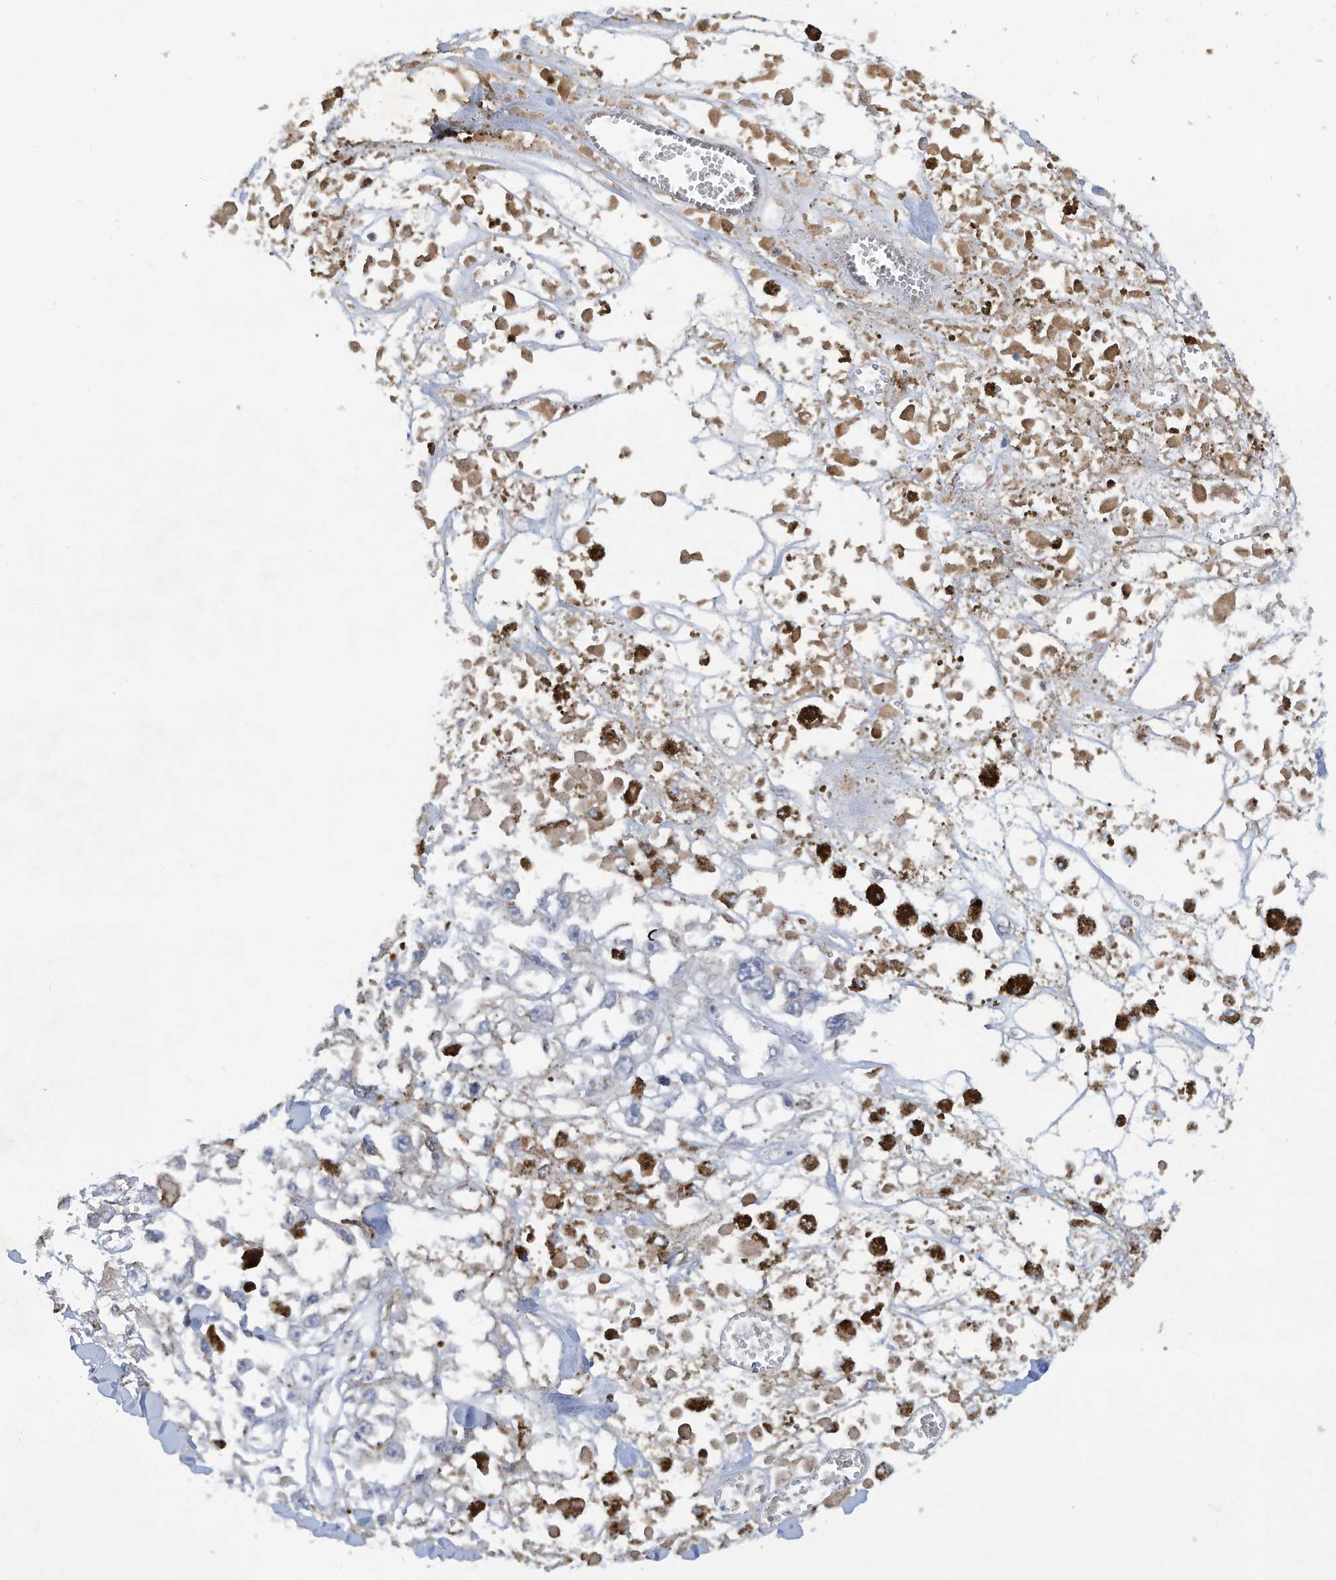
{"staining": {"intensity": "negative", "quantity": "none", "location": "none"}, "tissue": "melanoma", "cell_type": "Tumor cells", "image_type": "cancer", "snomed": [{"axis": "morphology", "description": "Malignant melanoma, Metastatic site"}, {"axis": "topography", "description": "Lymph node"}], "caption": "Immunohistochemistry of human melanoma reveals no expression in tumor cells.", "gene": "HAS3", "patient": {"sex": "male", "age": 59}}